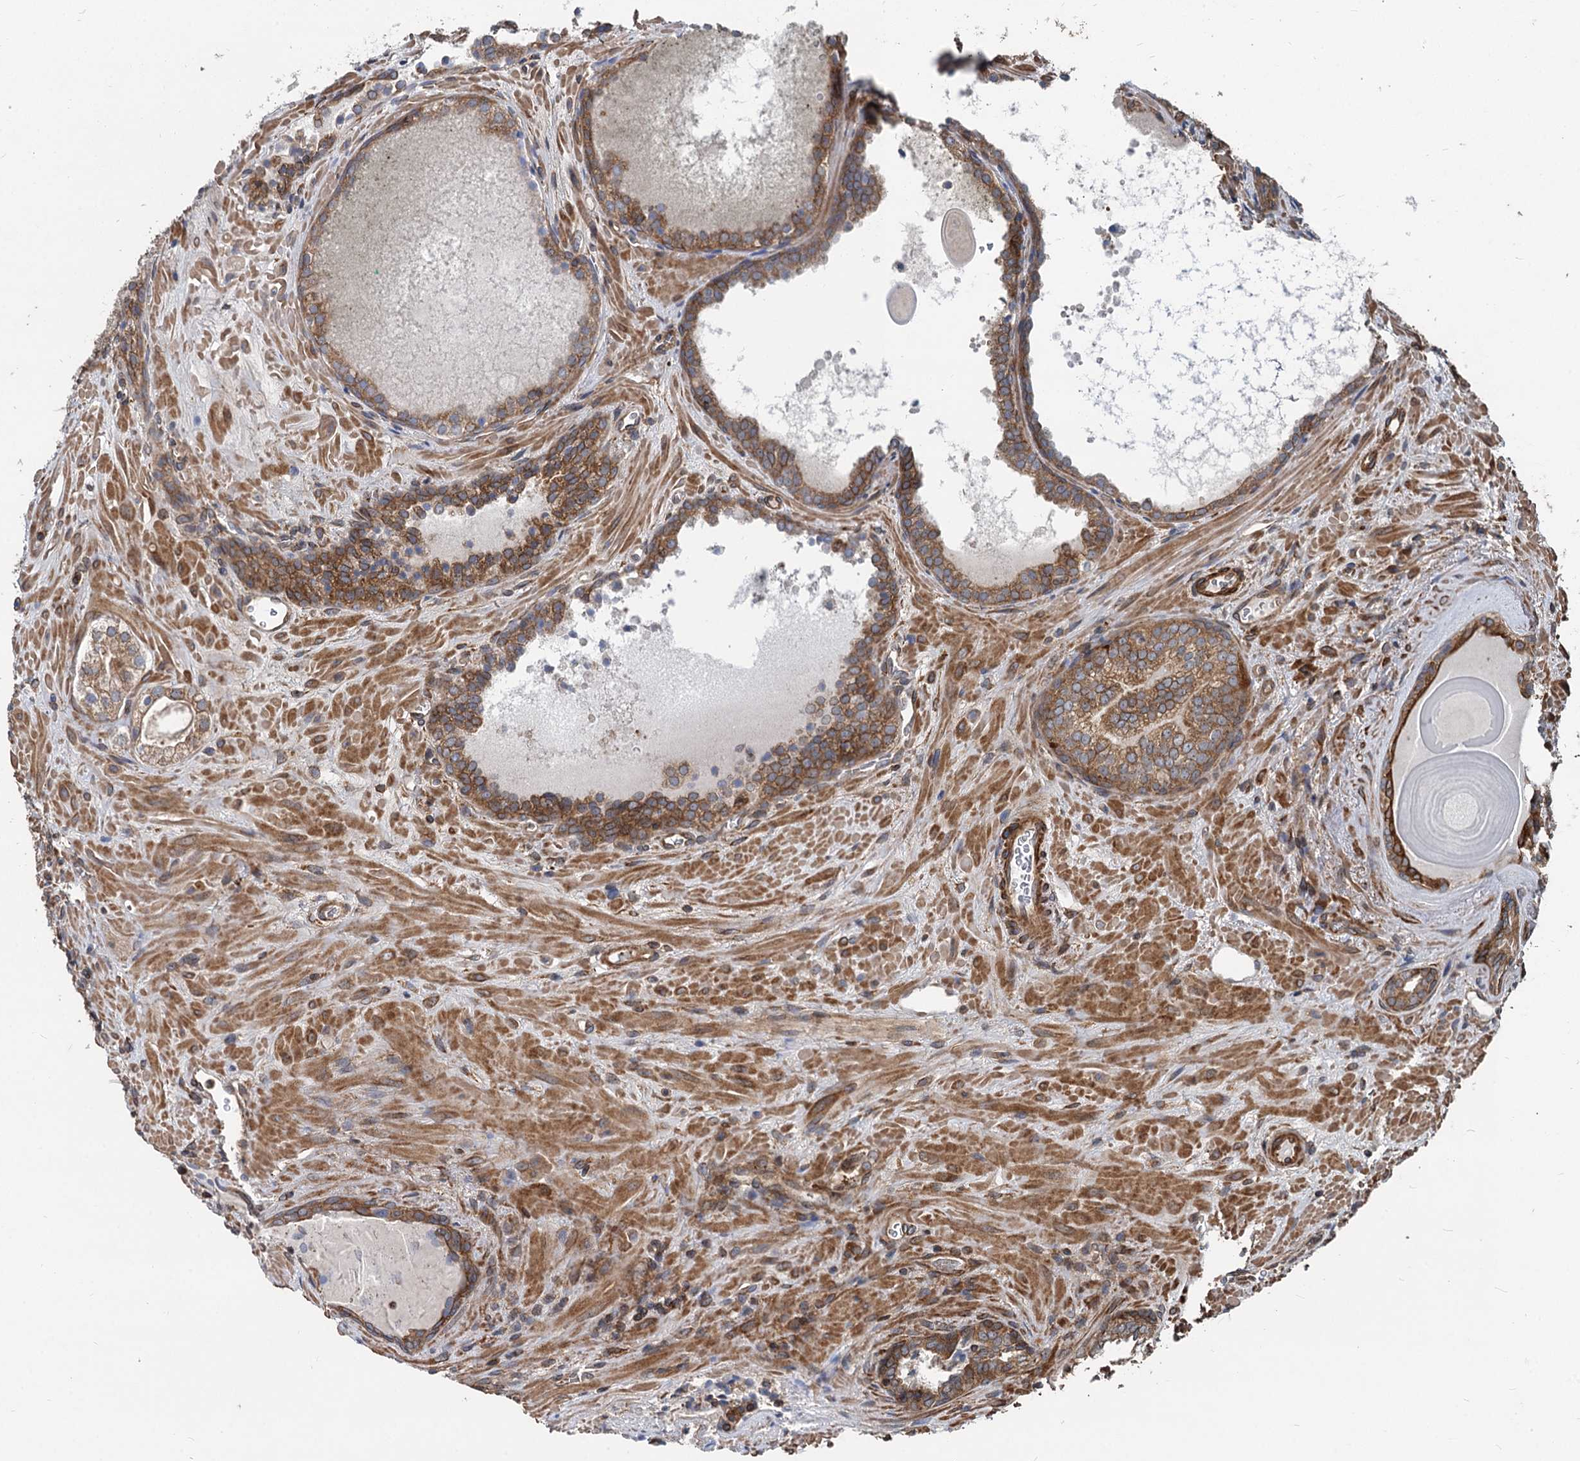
{"staining": {"intensity": "moderate", "quantity": ">75%", "location": "cytoplasmic/membranous"}, "tissue": "prostate cancer", "cell_type": "Tumor cells", "image_type": "cancer", "snomed": [{"axis": "morphology", "description": "Adenocarcinoma, High grade"}, {"axis": "topography", "description": "Prostate"}], "caption": "A brown stain labels moderate cytoplasmic/membranous staining of a protein in human prostate adenocarcinoma (high-grade) tumor cells.", "gene": "STIM1", "patient": {"sex": "male", "age": 66}}